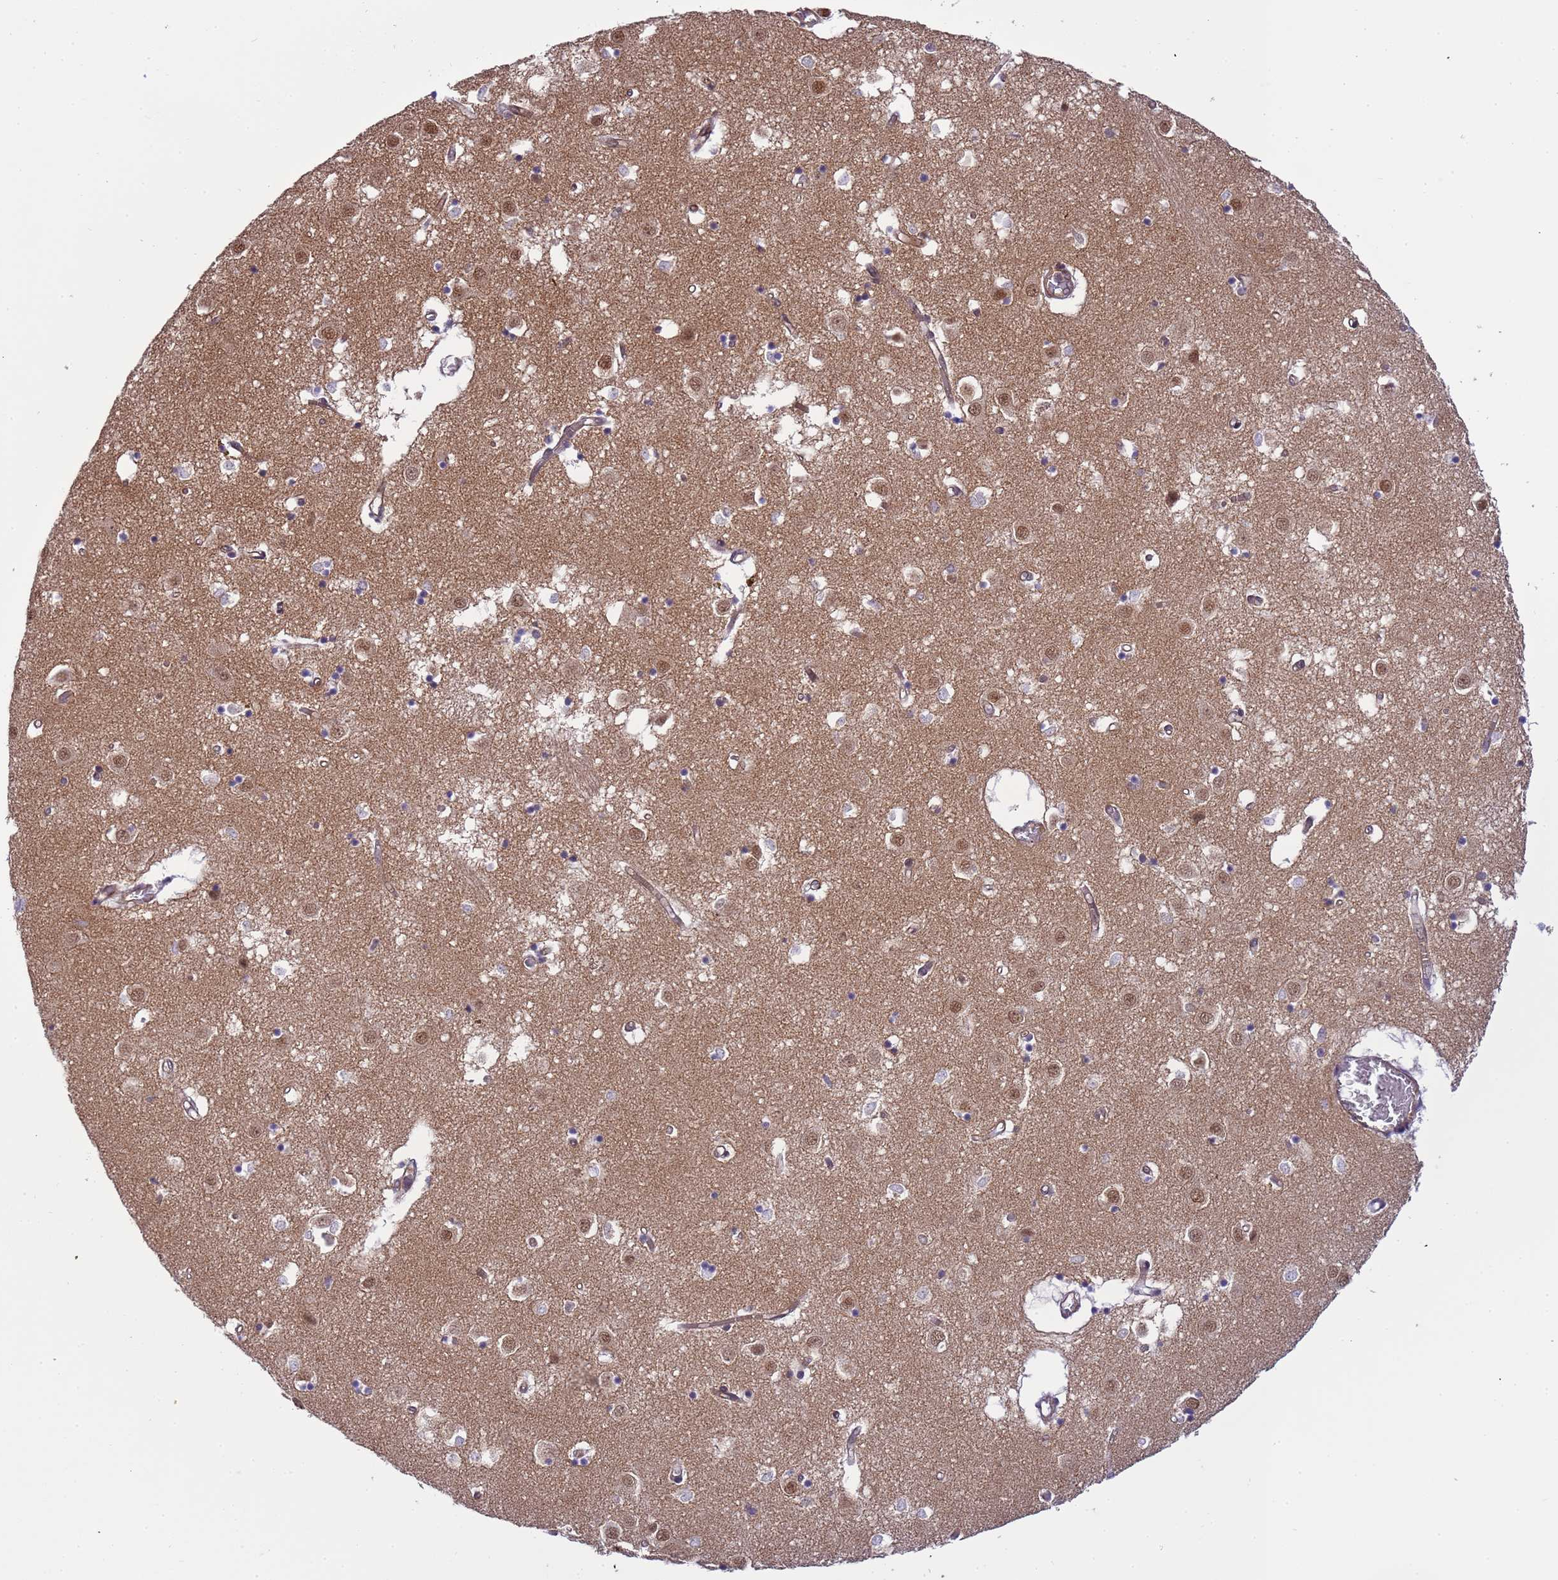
{"staining": {"intensity": "negative", "quantity": "none", "location": "none"}, "tissue": "caudate", "cell_type": "Glial cells", "image_type": "normal", "snomed": [{"axis": "morphology", "description": "Normal tissue, NOS"}, {"axis": "topography", "description": "Lateral ventricle wall"}], "caption": "IHC micrograph of normal caudate: caudate stained with DAB (3,3'-diaminobenzidine) shows no significant protein positivity in glial cells.", "gene": "EMC2", "patient": {"sex": "male", "age": 70}}